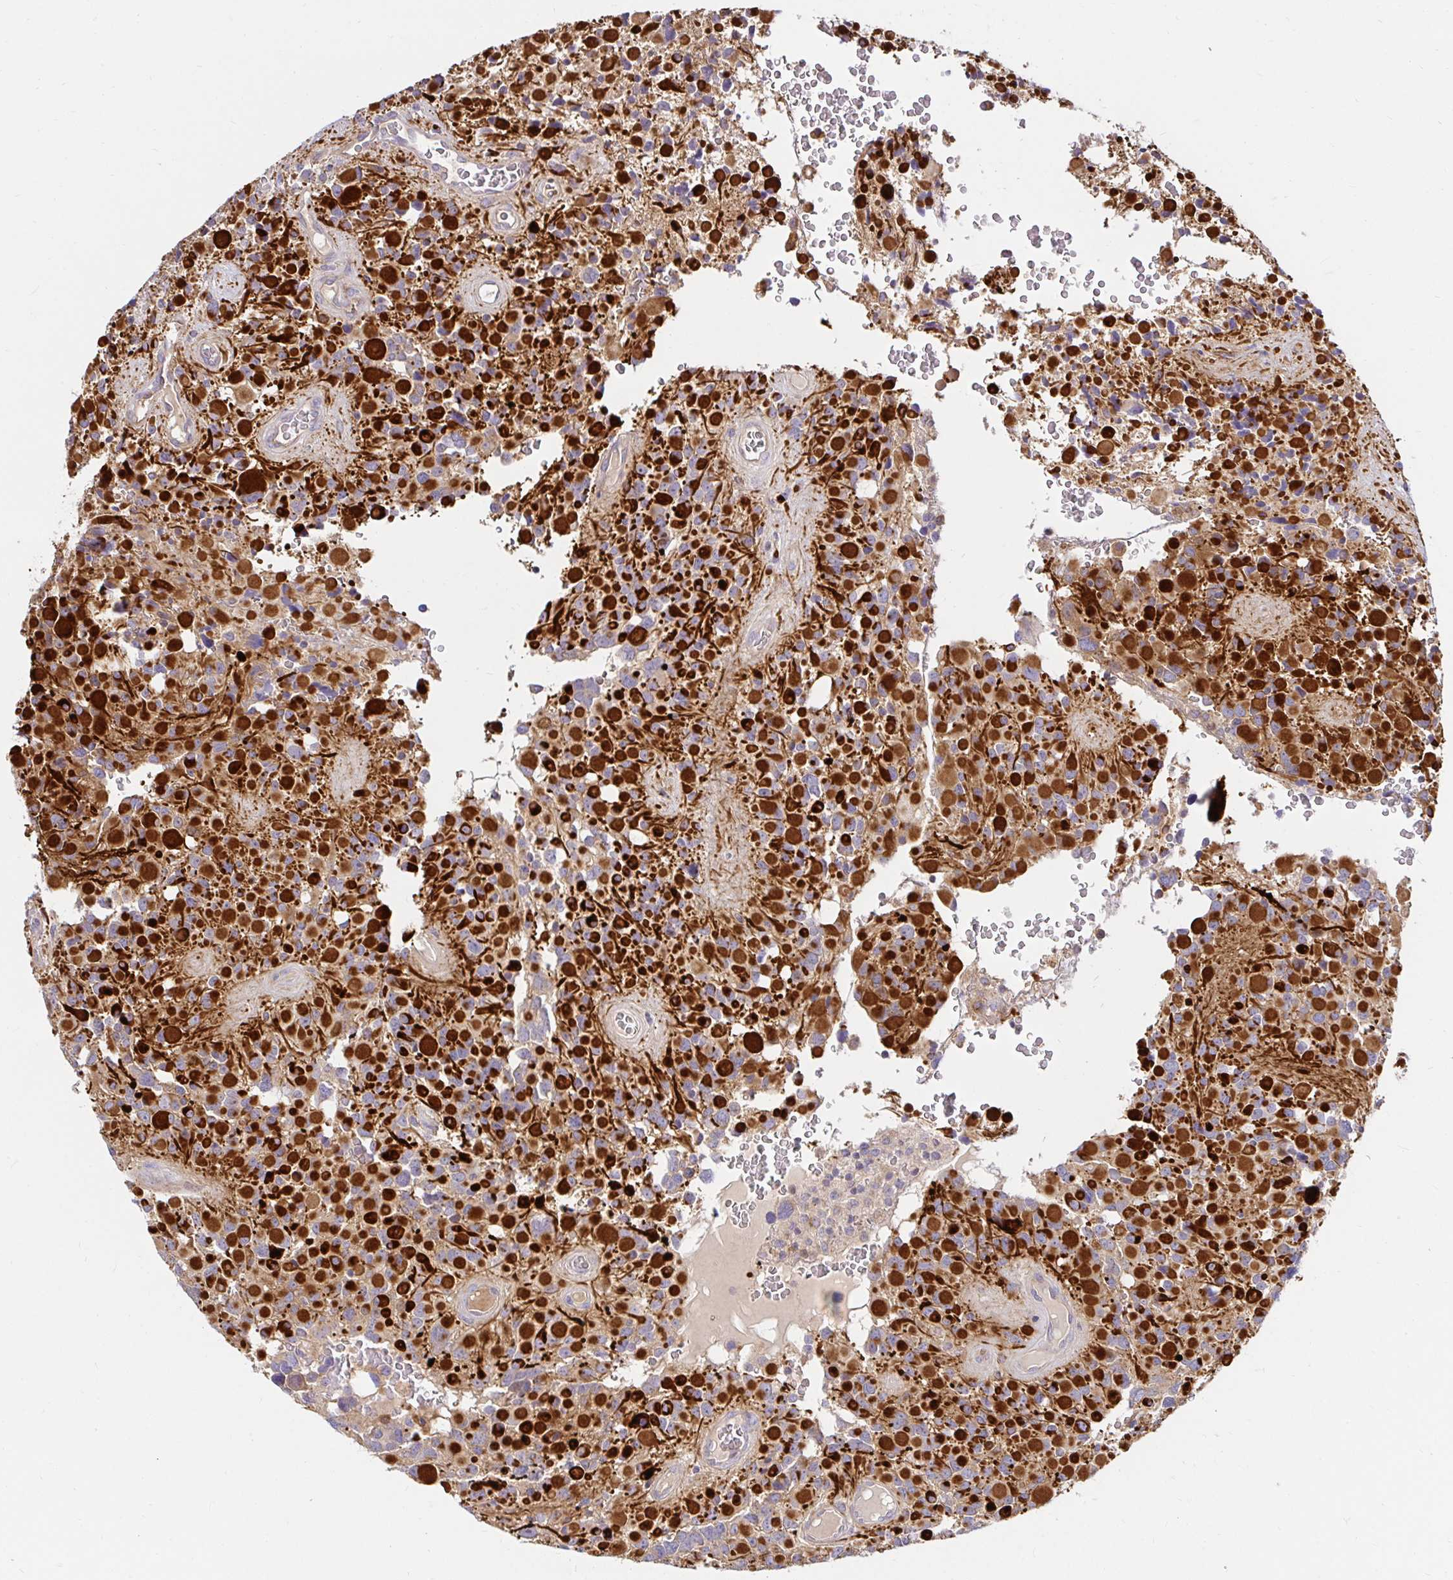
{"staining": {"intensity": "strong", "quantity": ">75%", "location": "cytoplasmic/membranous"}, "tissue": "glioma", "cell_type": "Tumor cells", "image_type": "cancer", "snomed": [{"axis": "morphology", "description": "Glioma, malignant, High grade"}, {"axis": "topography", "description": "Brain"}], "caption": "A brown stain shows strong cytoplasmic/membranous staining of a protein in malignant glioma (high-grade) tumor cells.", "gene": "ITGA2", "patient": {"sex": "female", "age": 40}}